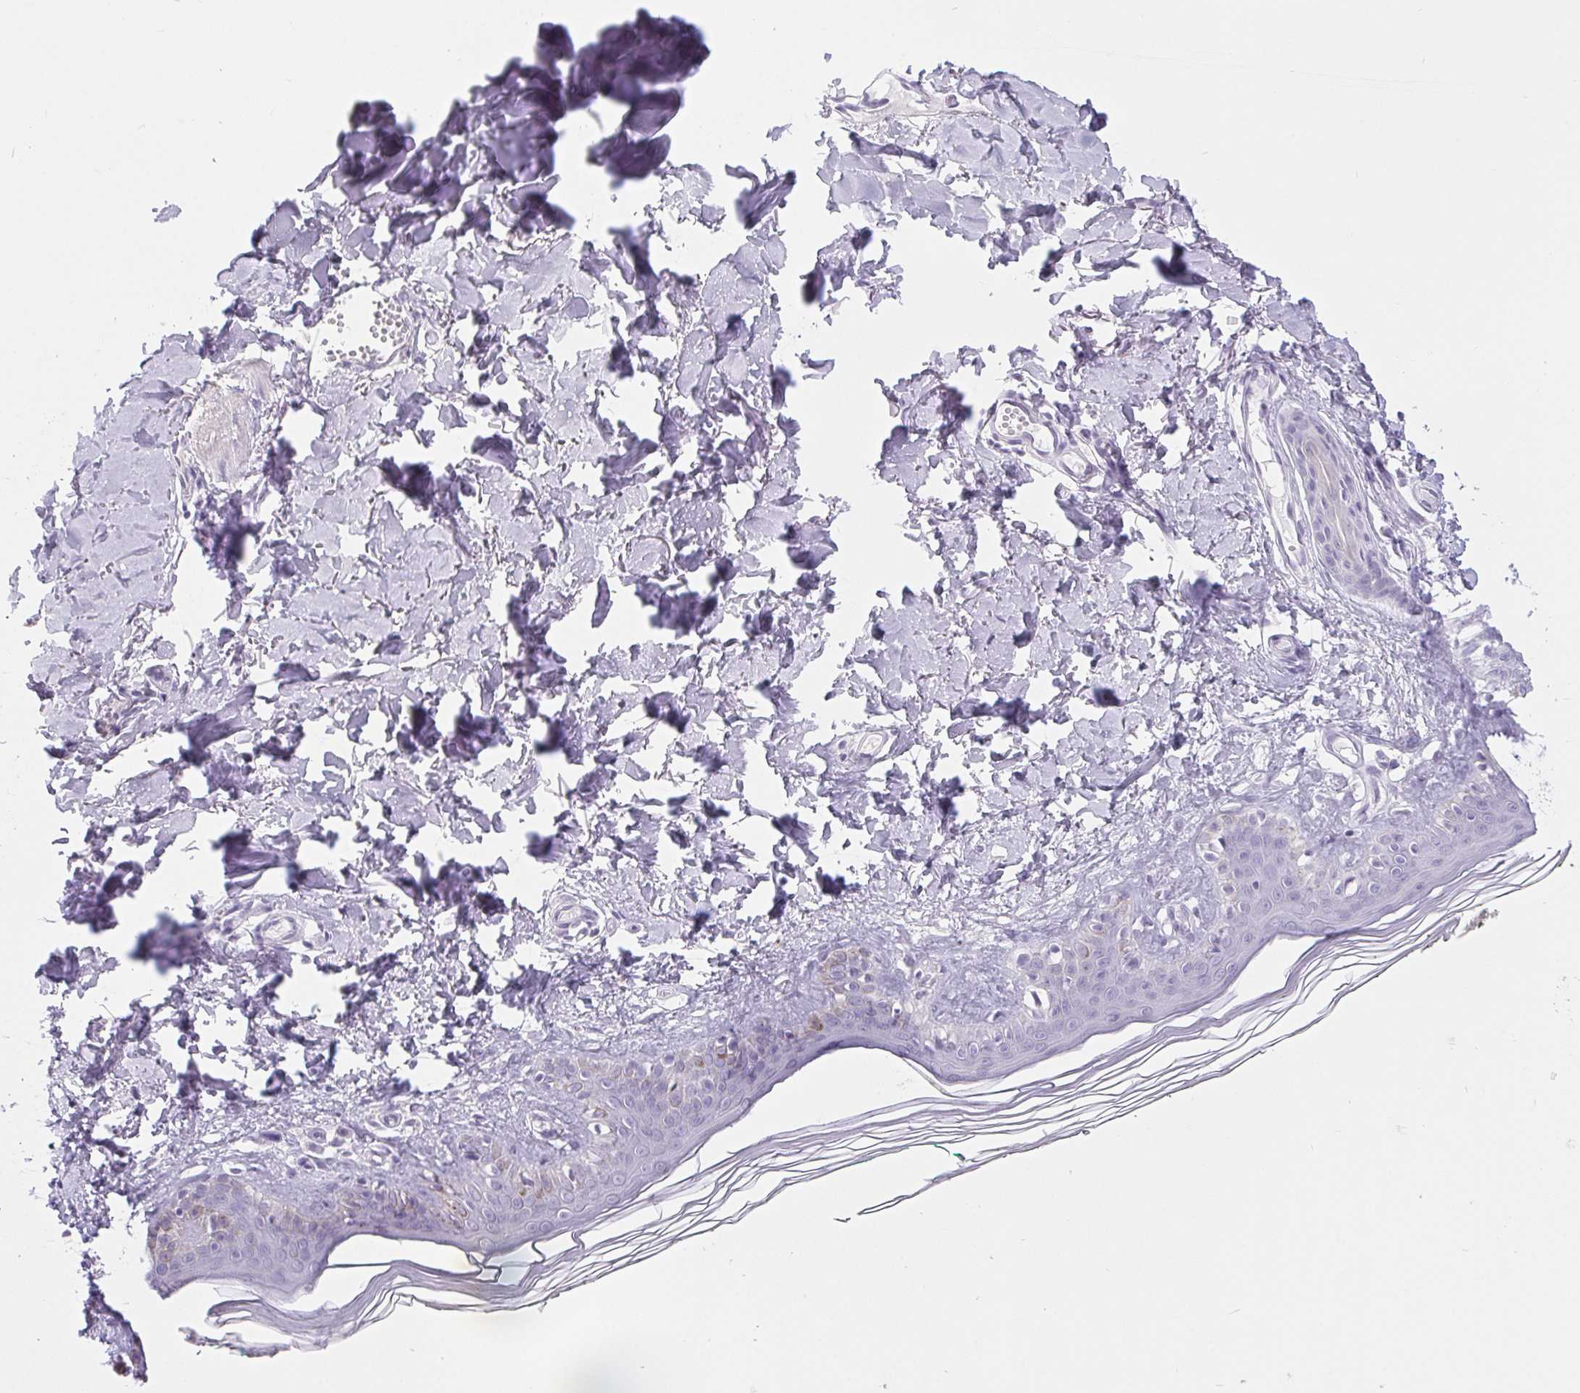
{"staining": {"intensity": "negative", "quantity": "none", "location": "none"}, "tissue": "skin", "cell_type": "Fibroblasts", "image_type": "normal", "snomed": [{"axis": "morphology", "description": "Normal tissue, NOS"}, {"axis": "topography", "description": "Skin"}, {"axis": "topography", "description": "Peripheral nerve tissue"}], "caption": "Immunohistochemistry of unremarkable skin exhibits no positivity in fibroblasts.", "gene": "BCAS1", "patient": {"sex": "female", "age": 45}}